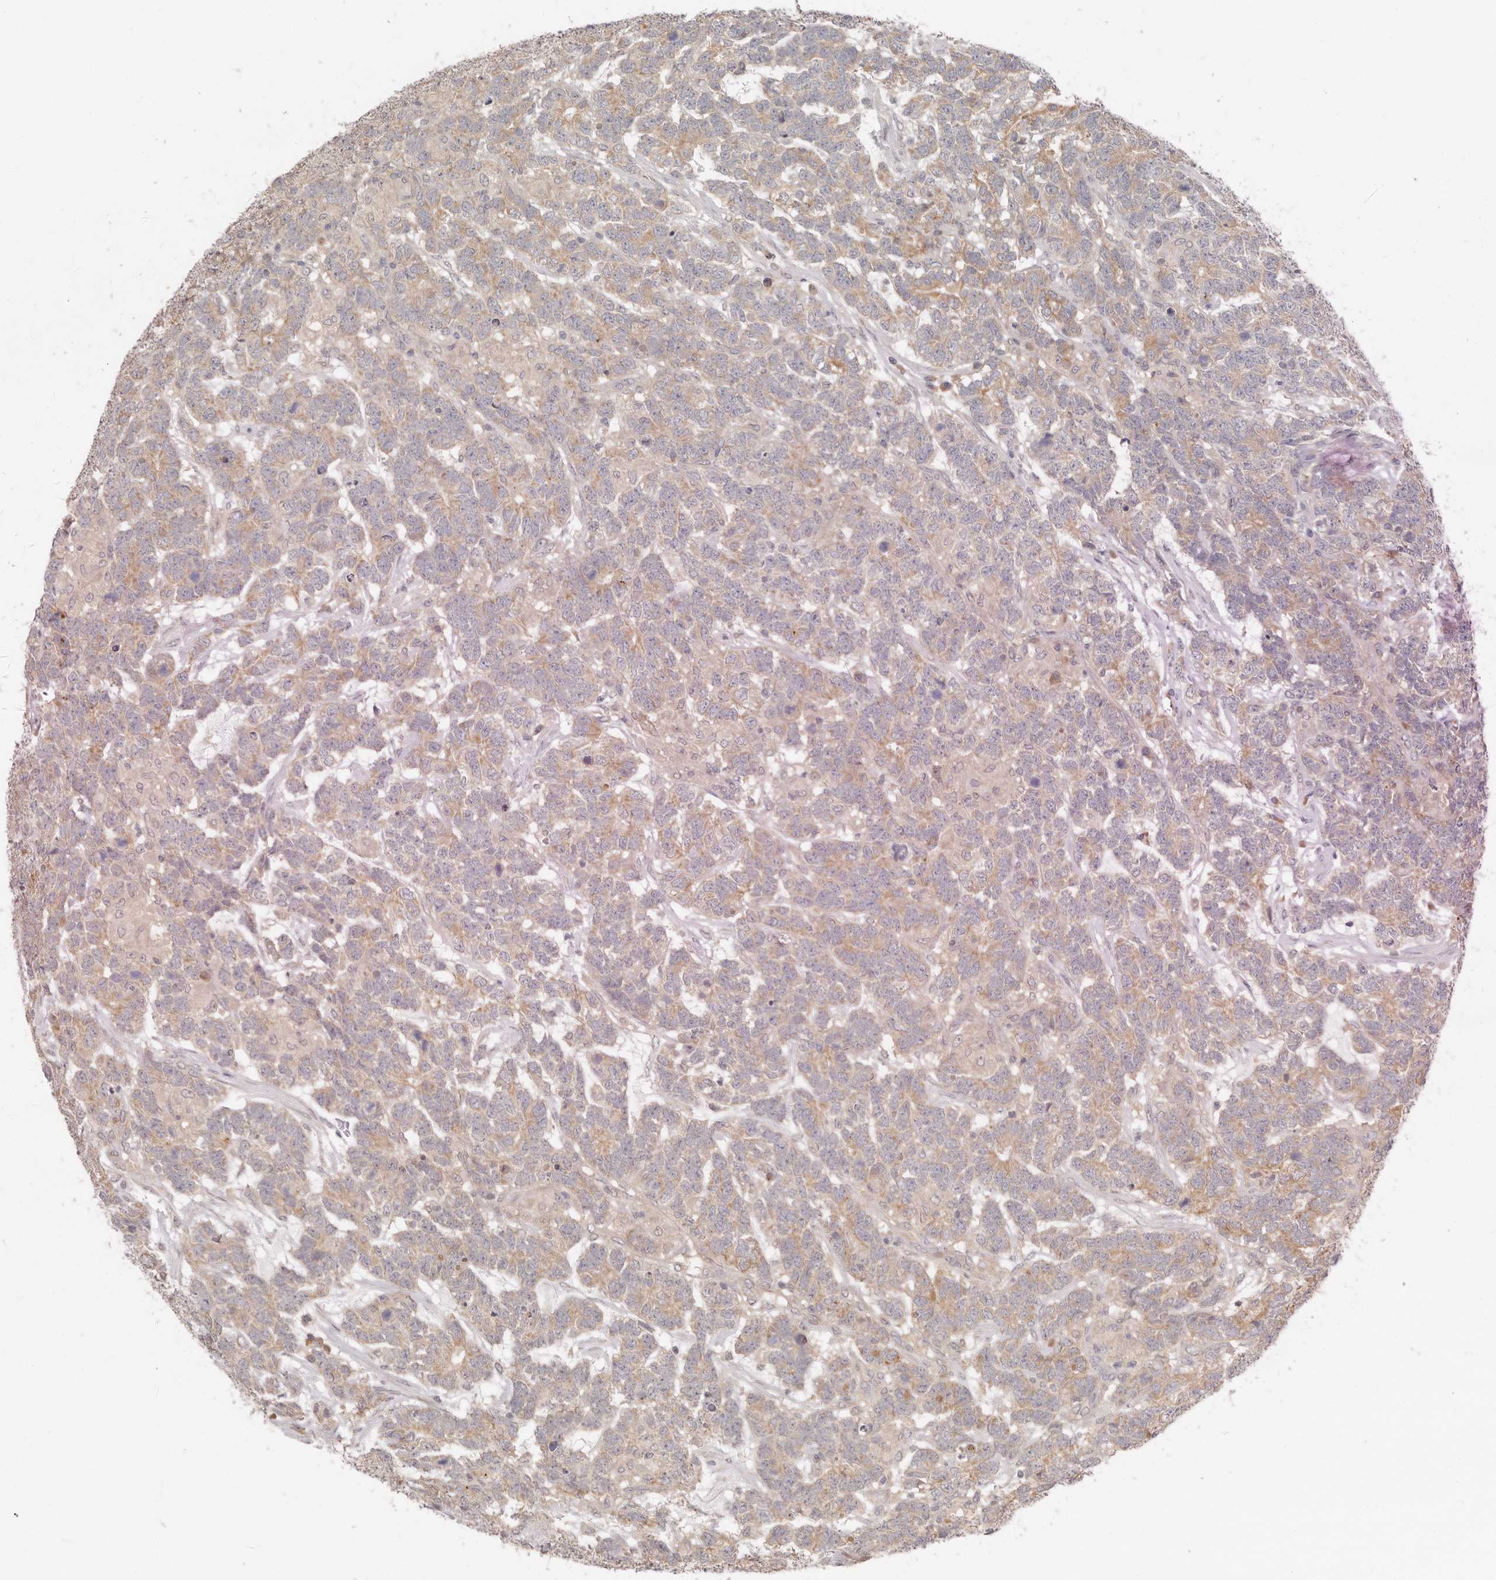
{"staining": {"intensity": "moderate", "quantity": "25%-75%", "location": "cytoplasmic/membranous"}, "tissue": "testis cancer", "cell_type": "Tumor cells", "image_type": "cancer", "snomed": [{"axis": "morphology", "description": "Carcinoma, Embryonal, NOS"}, {"axis": "topography", "description": "Testis"}], "caption": "Brown immunohistochemical staining in human embryonal carcinoma (testis) reveals moderate cytoplasmic/membranous staining in about 25%-75% of tumor cells.", "gene": "AHDC1", "patient": {"sex": "male", "age": 26}}